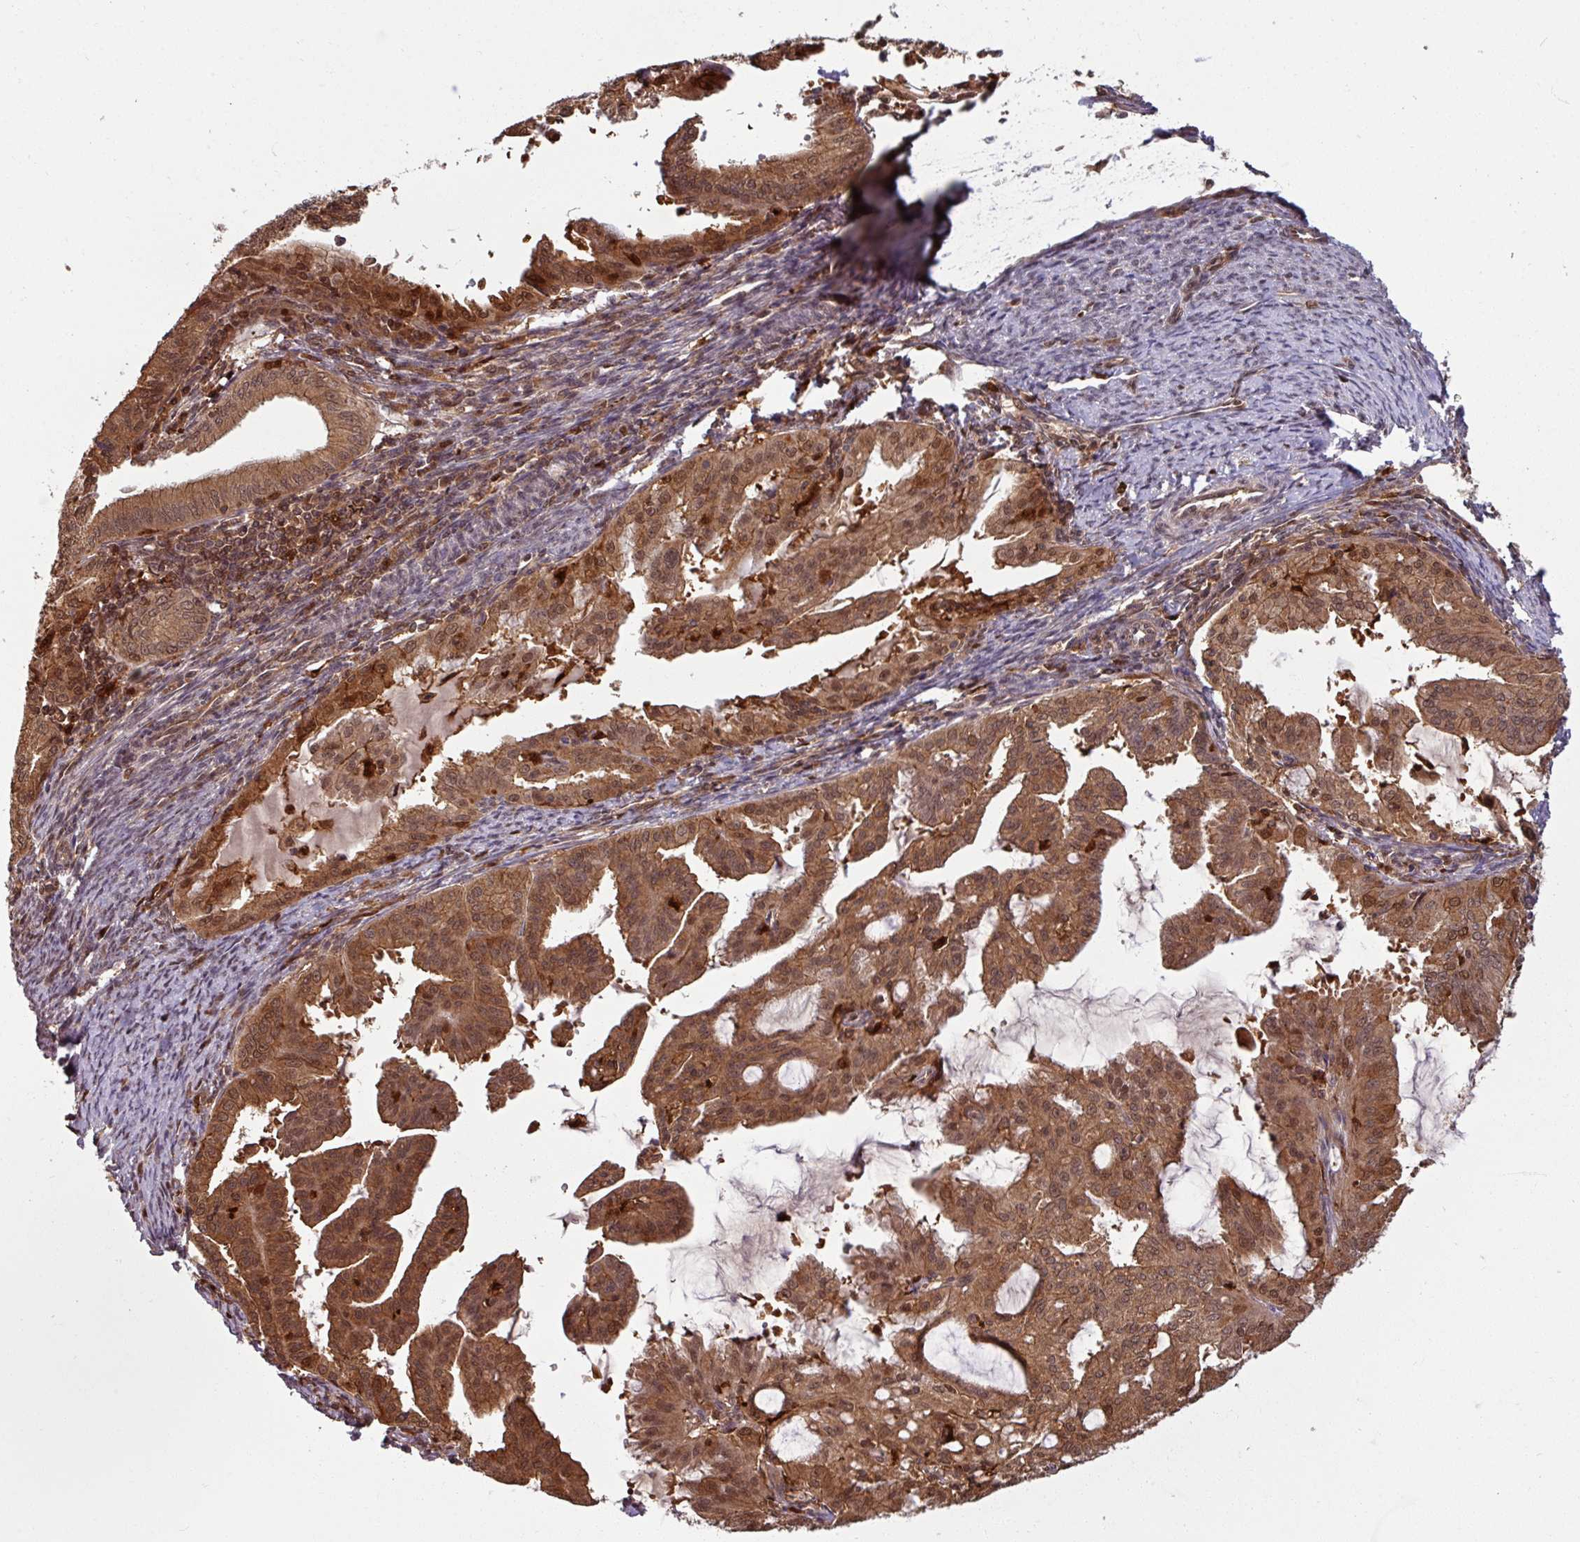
{"staining": {"intensity": "moderate", "quantity": ">75%", "location": "cytoplasmic/membranous,nuclear"}, "tissue": "endometrial cancer", "cell_type": "Tumor cells", "image_type": "cancer", "snomed": [{"axis": "morphology", "description": "Adenocarcinoma, NOS"}, {"axis": "topography", "description": "Endometrium"}], "caption": "Brown immunohistochemical staining in human adenocarcinoma (endometrial) shows moderate cytoplasmic/membranous and nuclear positivity in about >75% of tumor cells.", "gene": "KCTD11", "patient": {"sex": "female", "age": 70}}